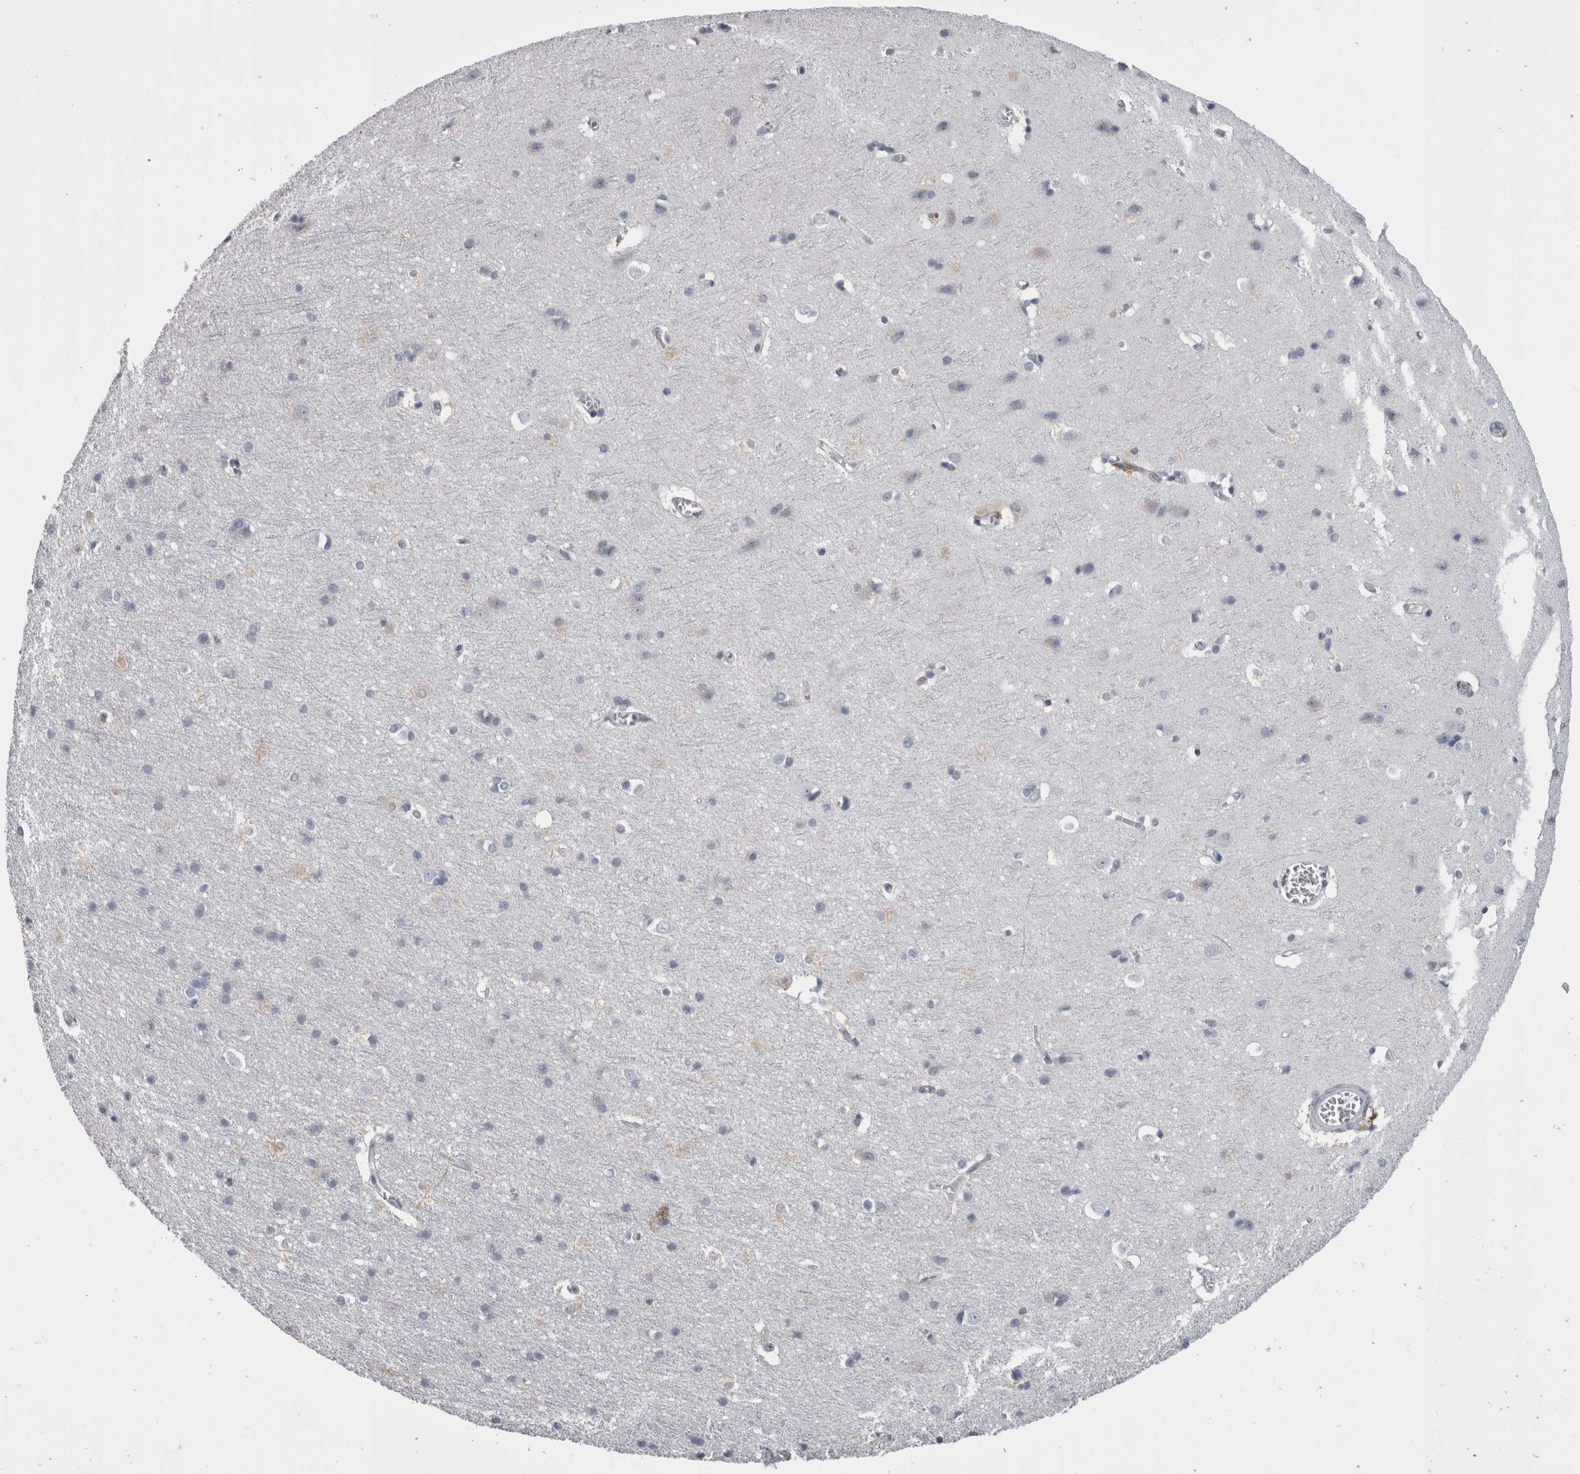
{"staining": {"intensity": "negative", "quantity": "none", "location": "none"}, "tissue": "cerebral cortex", "cell_type": "Endothelial cells", "image_type": "normal", "snomed": [{"axis": "morphology", "description": "Normal tissue, NOS"}, {"axis": "topography", "description": "Cerebral cortex"}], "caption": "Cerebral cortex was stained to show a protein in brown. There is no significant expression in endothelial cells.", "gene": "AFMID", "patient": {"sex": "male", "age": 54}}